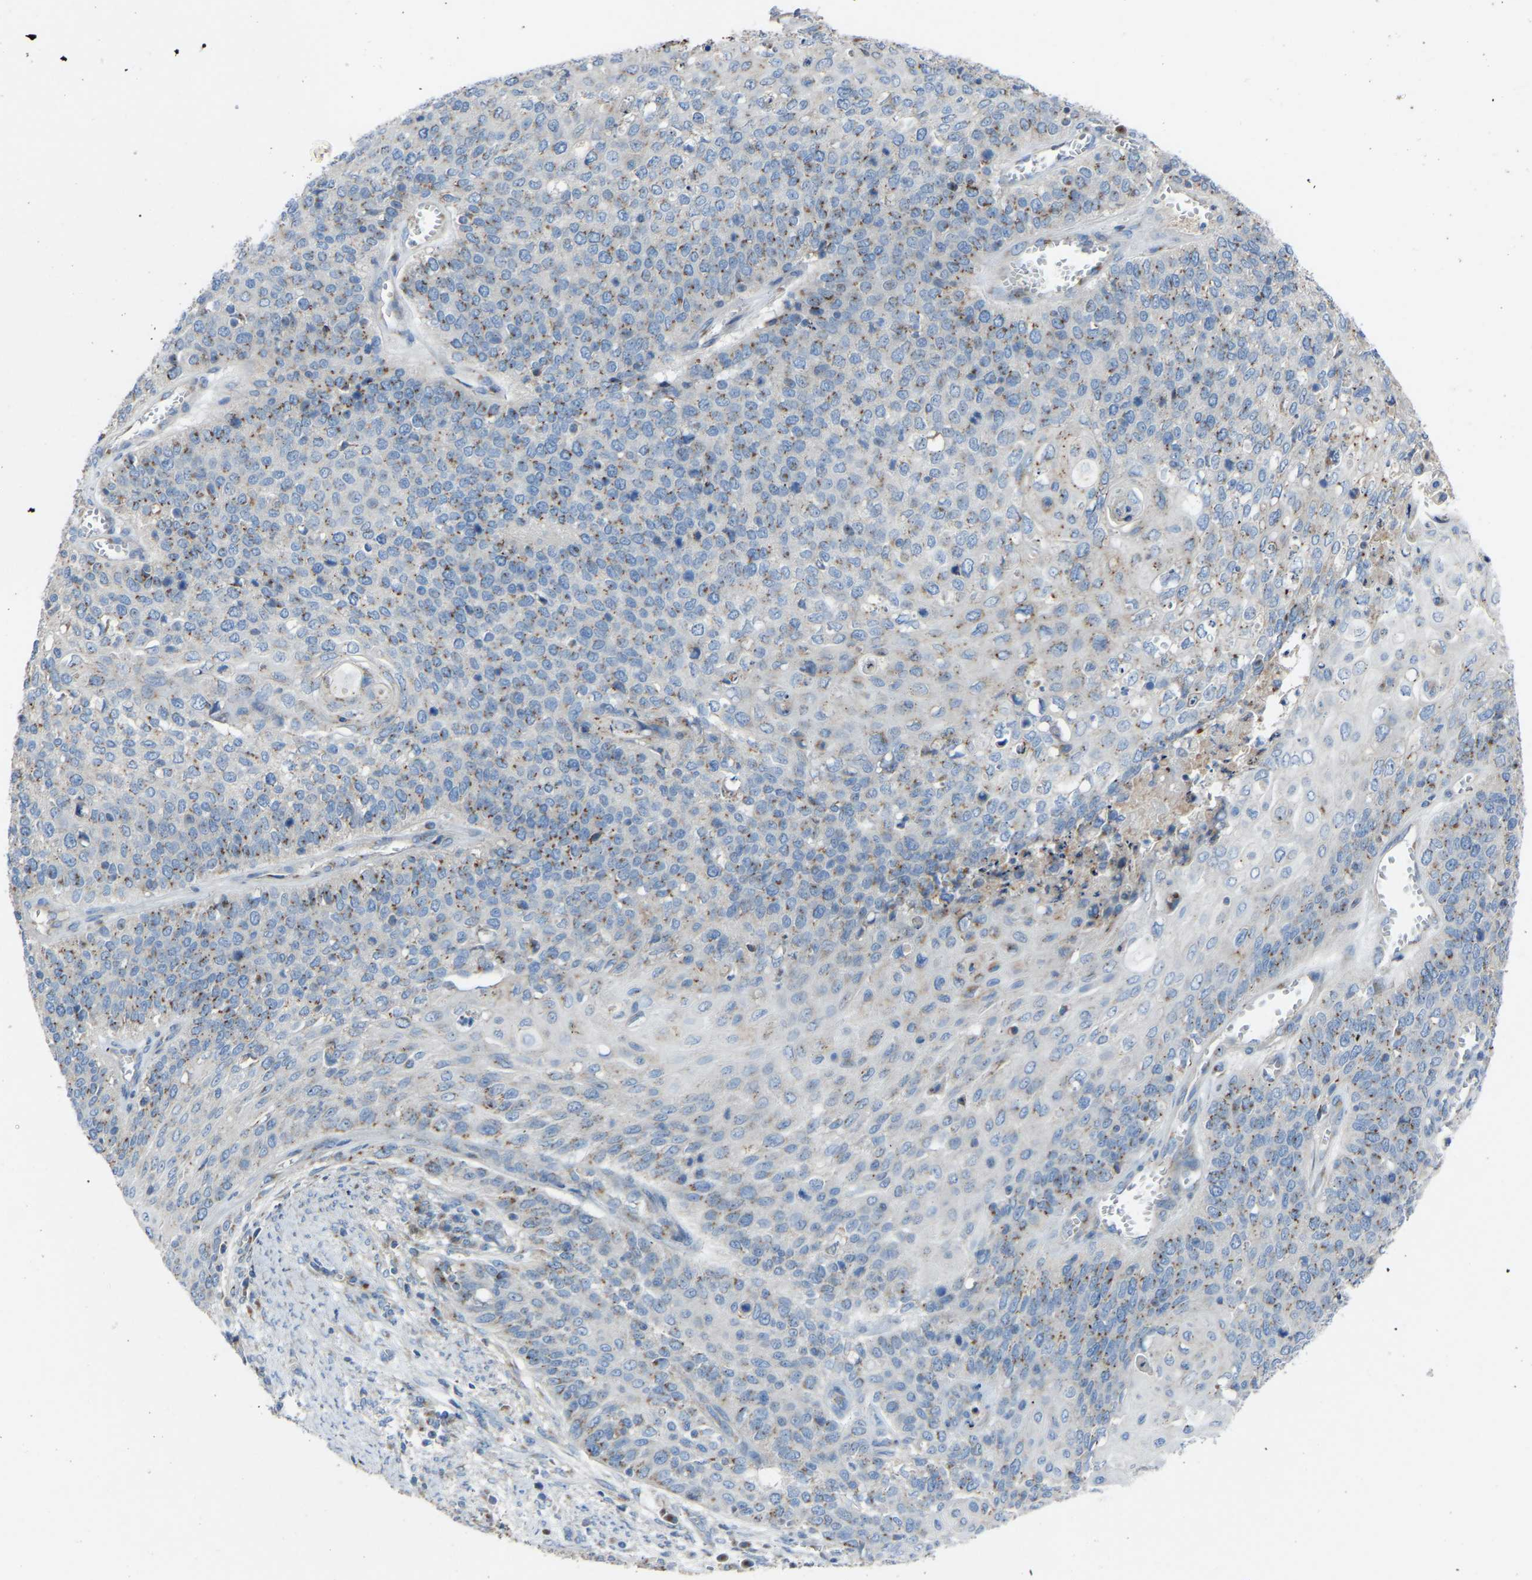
{"staining": {"intensity": "weak", "quantity": ">75%", "location": "cytoplasmic/membranous"}, "tissue": "cervical cancer", "cell_type": "Tumor cells", "image_type": "cancer", "snomed": [{"axis": "morphology", "description": "Squamous cell carcinoma, NOS"}, {"axis": "topography", "description": "Cervix"}], "caption": "IHC of cervical cancer reveals low levels of weak cytoplasmic/membranous staining in about >75% of tumor cells.", "gene": "CANT1", "patient": {"sex": "female", "age": 39}}